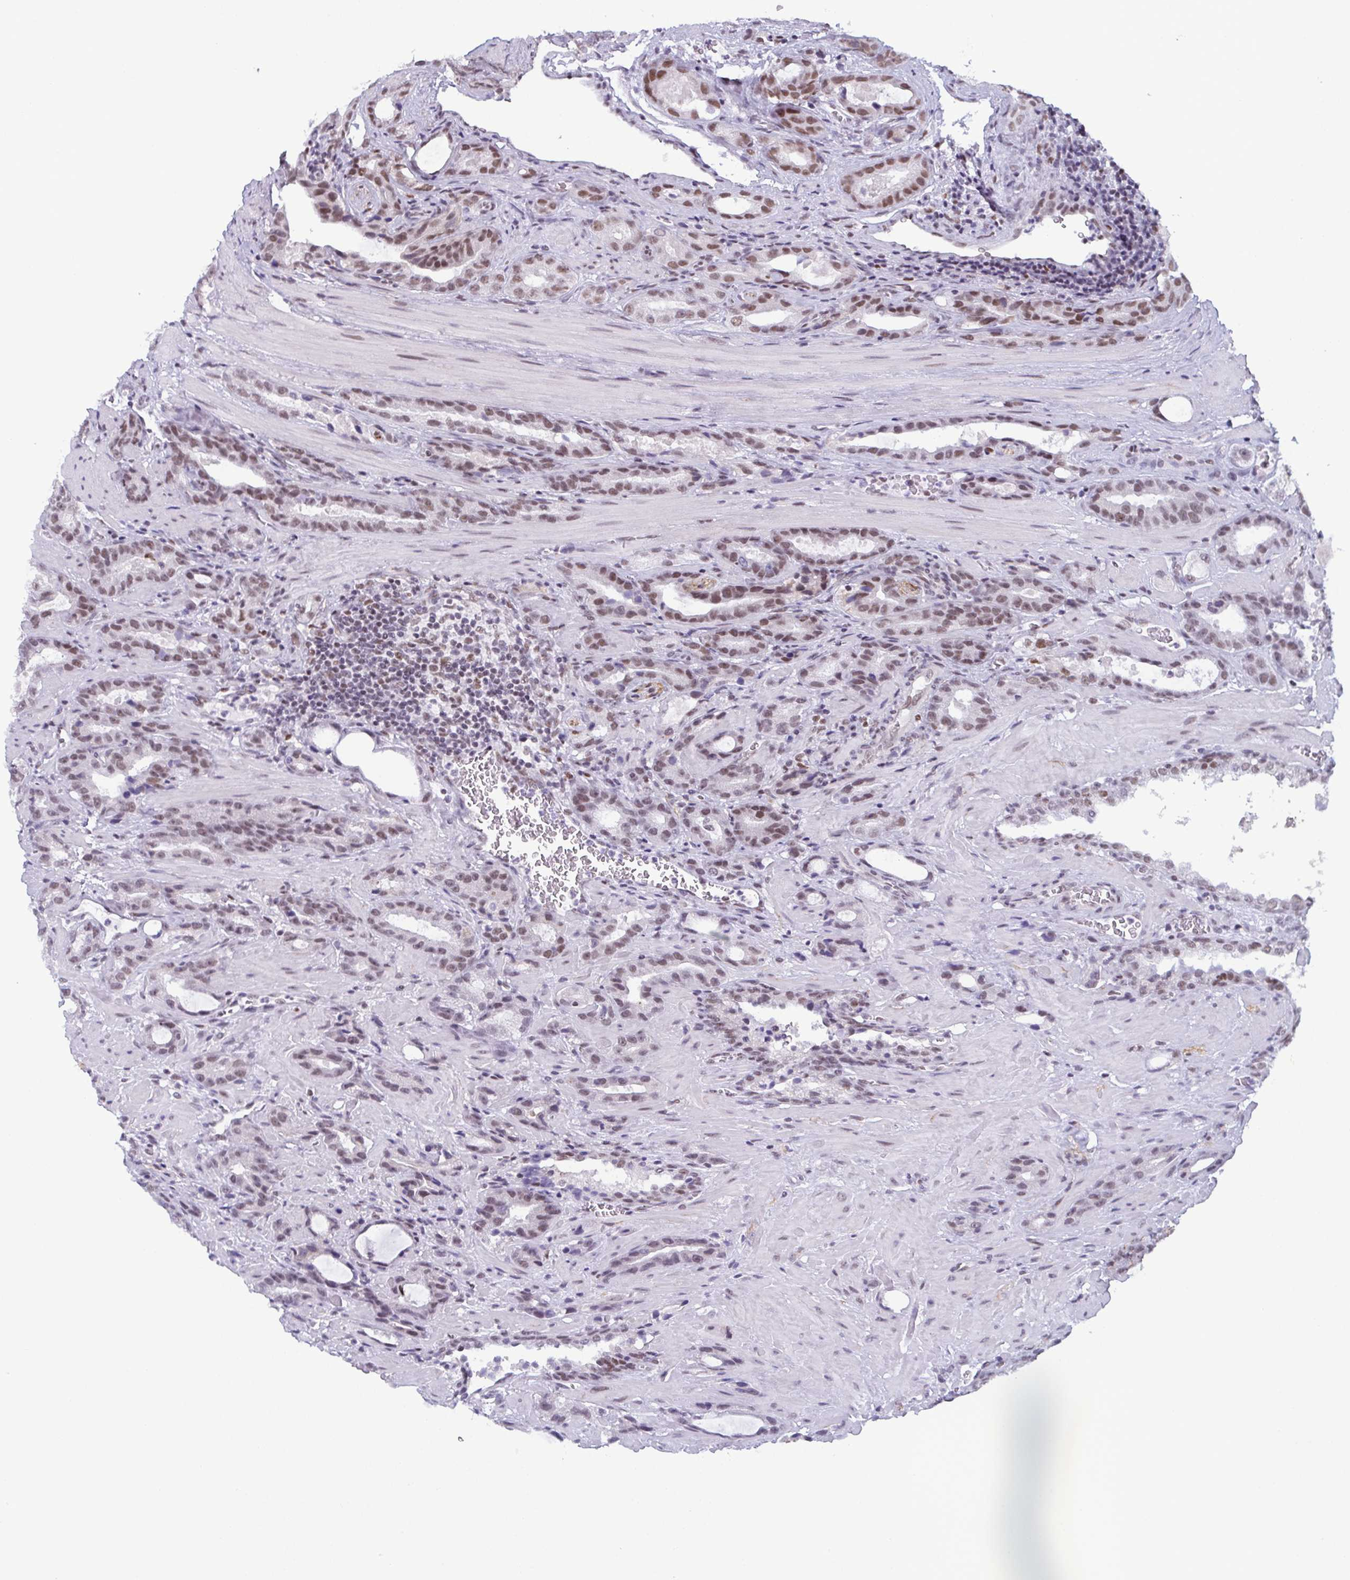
{"staining": {"intensity": "moderate", "quantity": "25%-75%", "location": "nuclear"}, "tissue": "prostate cancer", "cell_type": "Tumor cells", "image_type": "cancer", "snomed": [{"axis": "morphology", "description": "Adenocarcinoma, High grade"}, {"axis": "topography", "description": "Prostate"}], "caption": "Human adenocarcinoma (high-grade) (prostate) stained with a protein marker shows moderate staining in tumor cells.", "gene": "RBM7", "patient": {"sex": "male", "age": 65}}